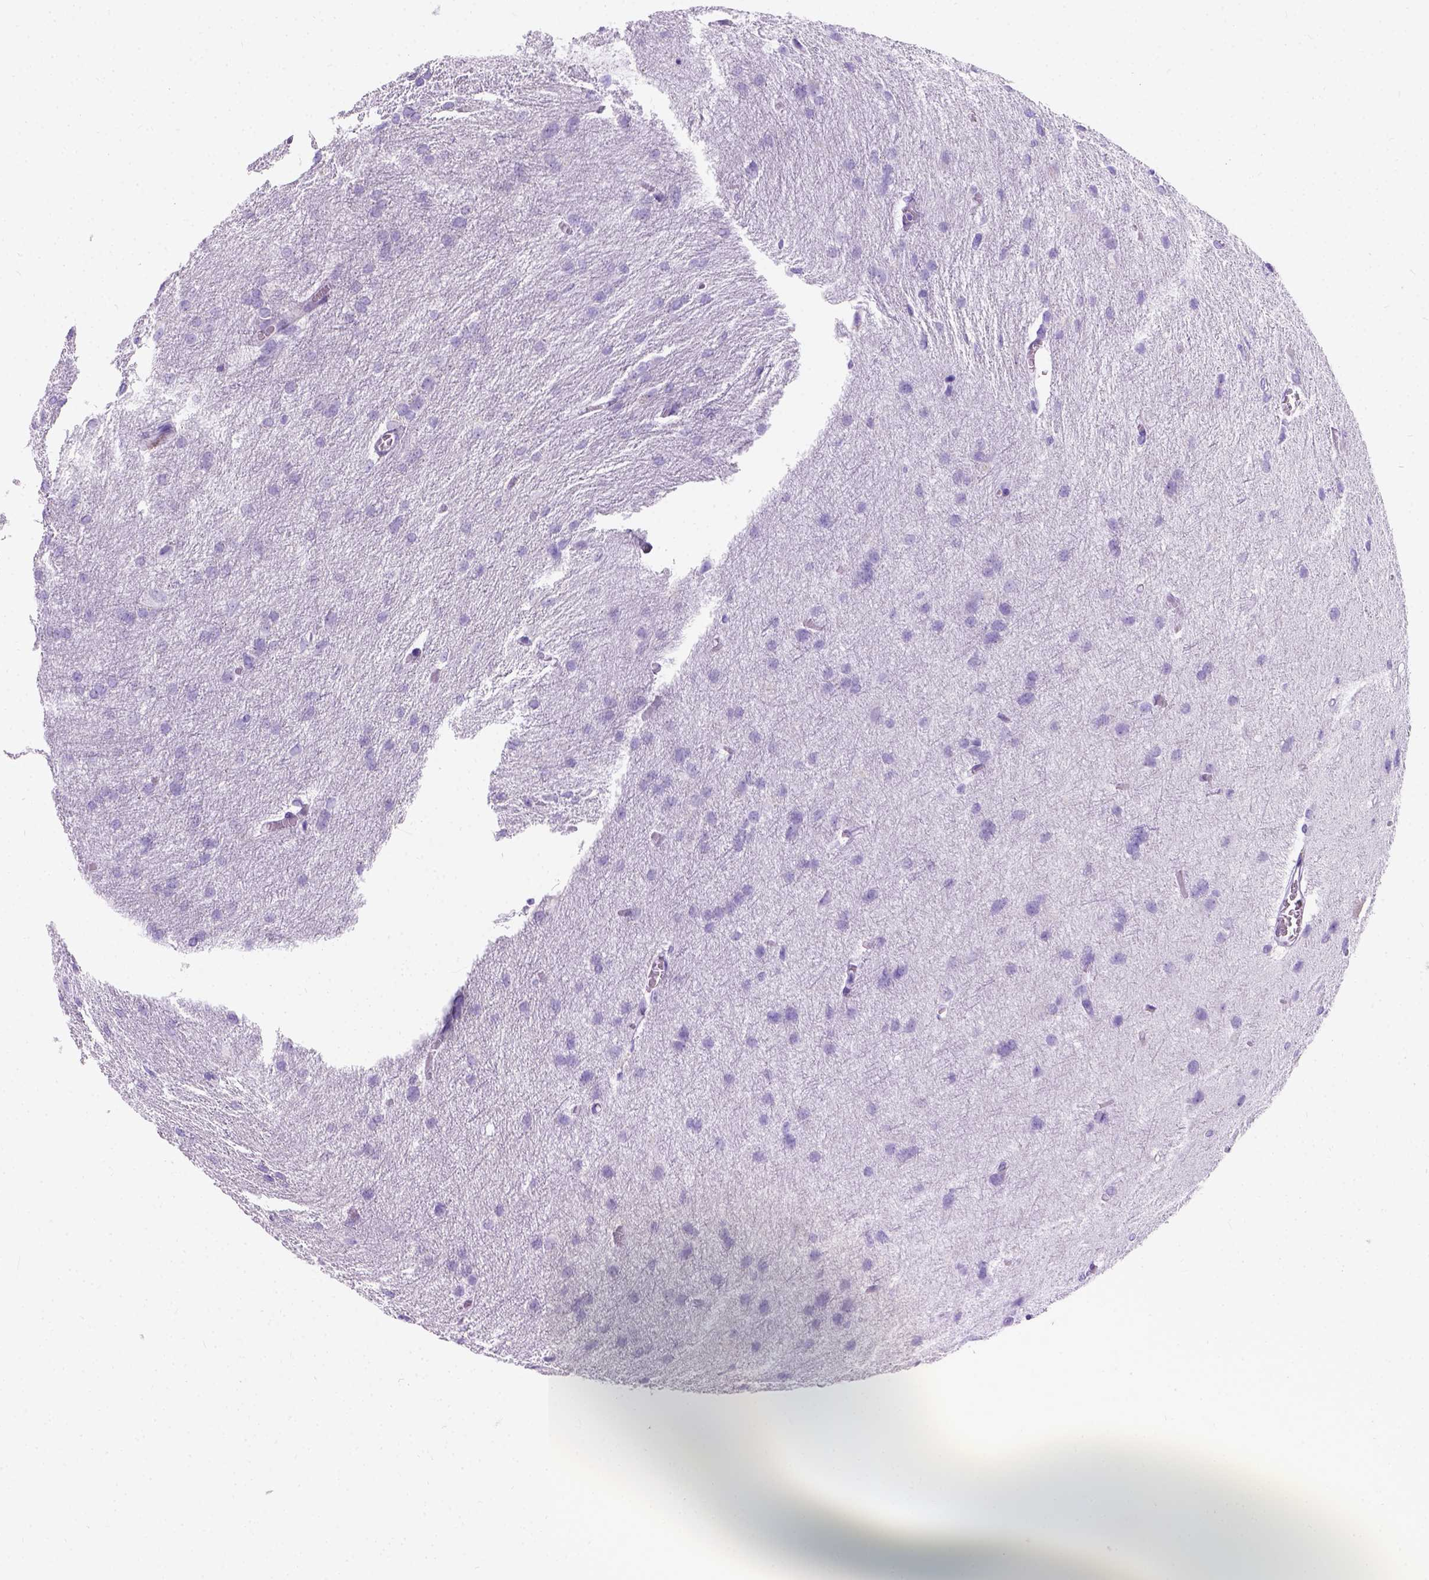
{"staining": {"intensity": "negative", "quantity": "none", "location": "none"}, "tissue": "glioma", "cell_type": "Tumor cells", "image_type": "cancer", "snomed": [{"axis": "morphology", "description": "Glioma, malignant, High grade"}, {"axis": "topography", "description": "Brain"}], "caption": "Malignant glioma (high-grade) was stained to show a protein in brown. There is no significant staining in tumor cells.", "gene": "C7orf57", "patient": {"sex": "male", "age": 68}}